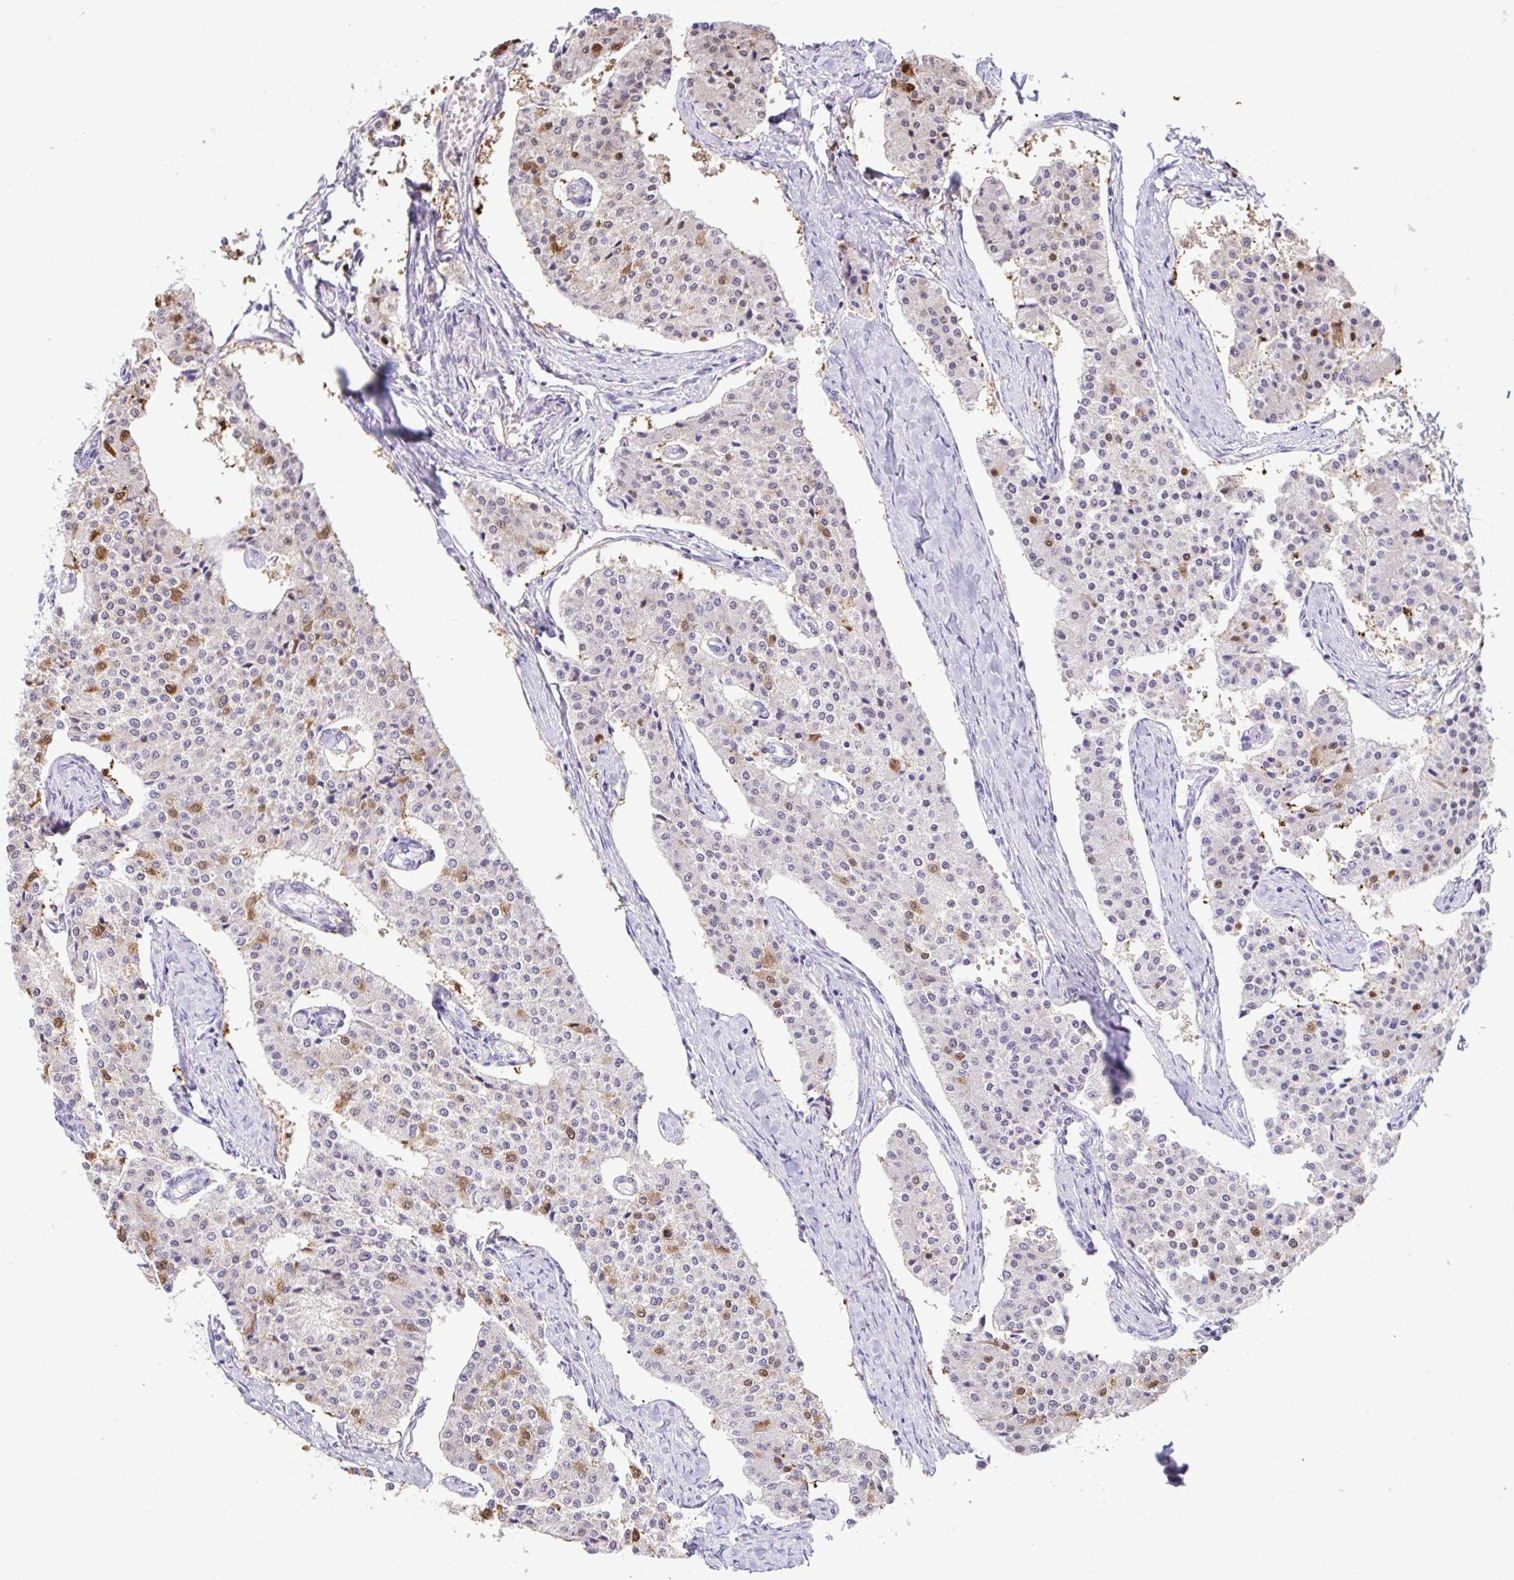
{"staining": {"intensity": "moderate", "quantity": "<25%", "location": "cytoplasmic/membranous,nuclear"}, "tissue": "carcinoid", "cell_type": "Tumor cells", "image_type": "cancer", "snomed": [{"axis": "morphology", "description": "Carcinoid, malignant, NOS"}, {"axis": "topography", "description": "Colon"}], "caption": "A micrograph showing moderate cytoplasmic/membranous and nuclear staining in about <25% of tumor cells in carcinoid, as visualized by brown immunohistochemical staining.", "gene": "ZNF485", "patient": {"sex": "female", "age": 52}}